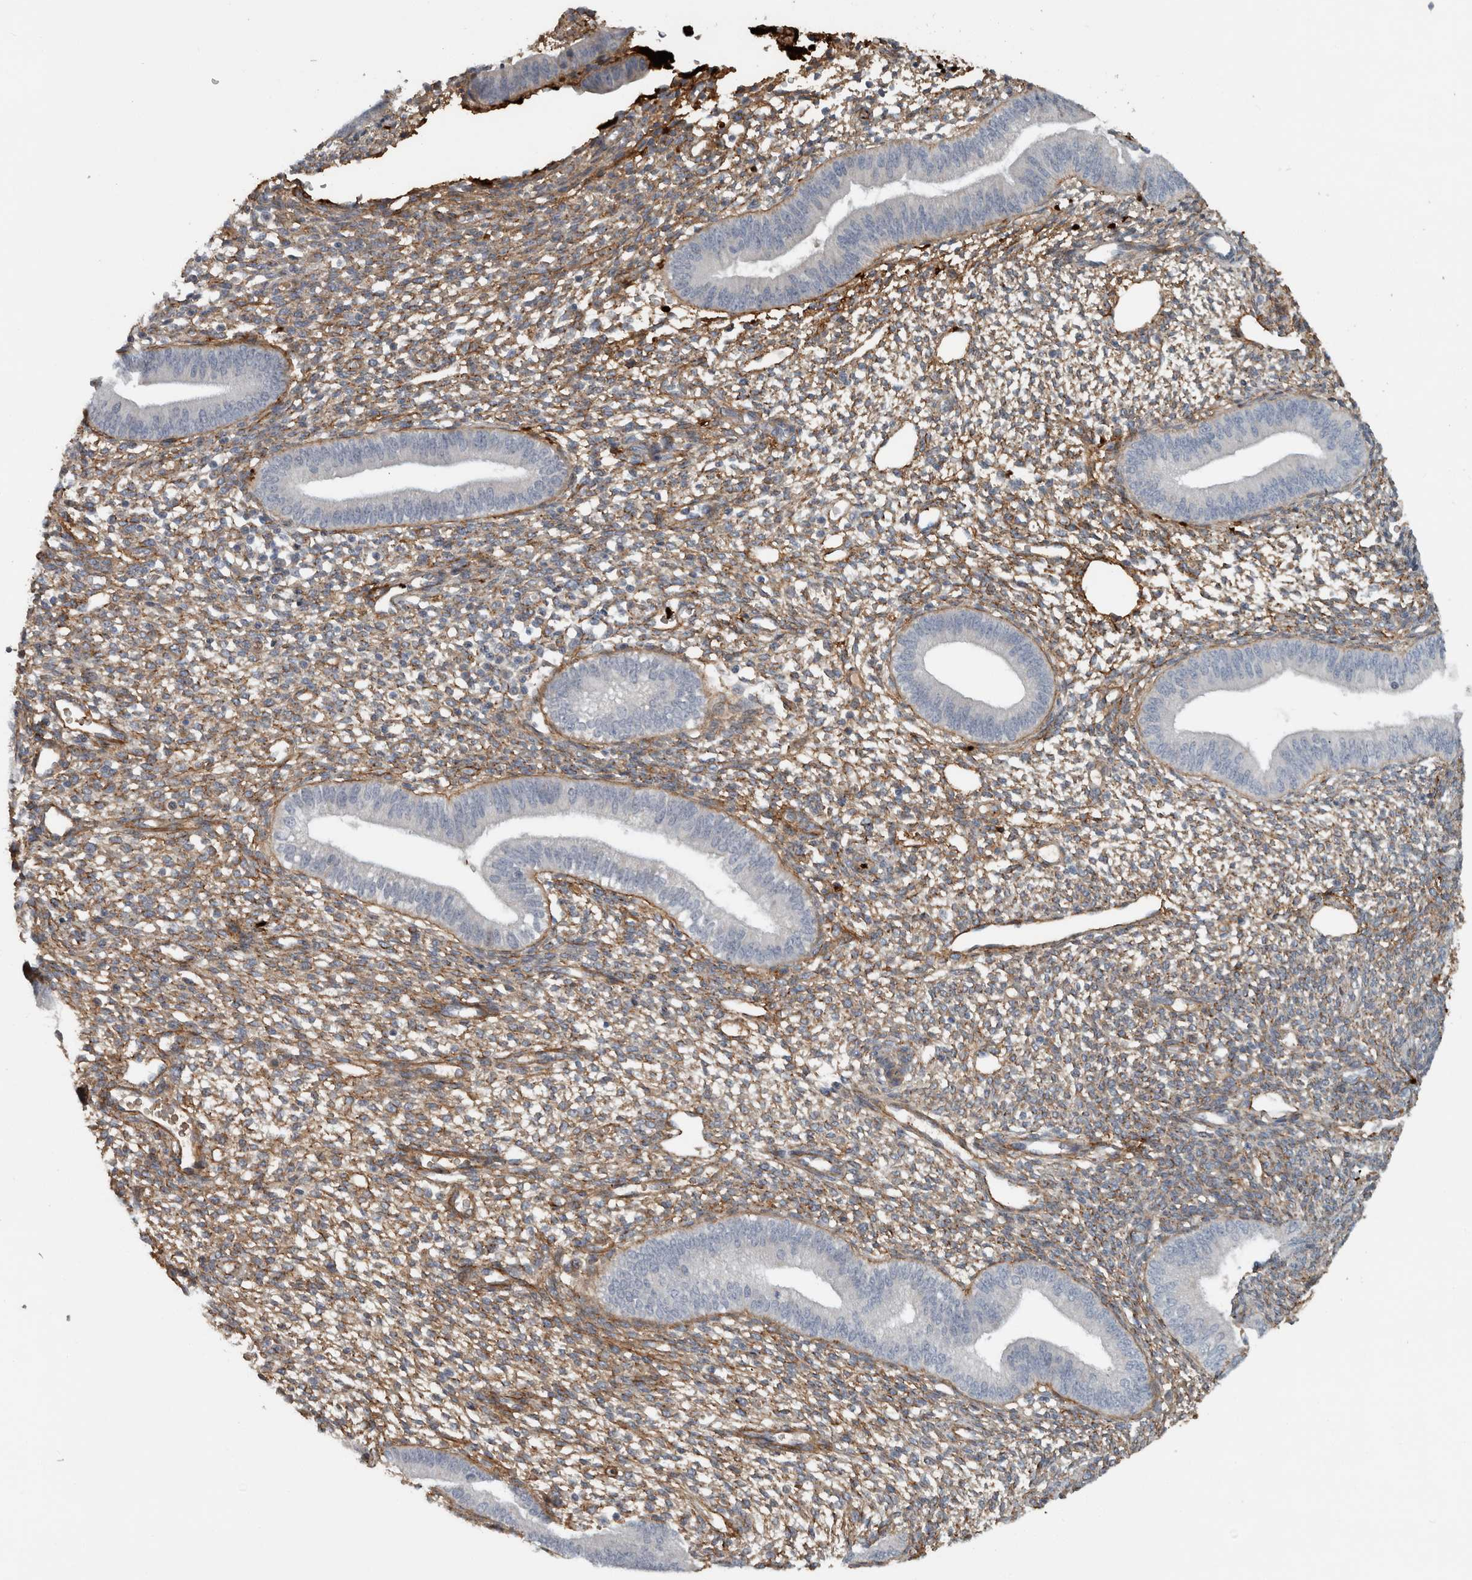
{"staining": {"intensity": "moderate", "quantity": ">75%", "location": "cytoplasmic/membranous"}, "tissue": "endometrium", "cell_type": "Cells in endometrial stroma", "image_type": "normal", "snomed": [{"axis": "morphology", "description": "Normal tissue, NOS"}, {"axis": "topography", "description": "Endometrium"}], "caption": "This image shows immunohistochemistry (IHC) staining of benign human endometrium, with medium moderate cytoplasmic/membranous positivity in about >75% of cells in endometrial stroma.", "gene": "FN1", "patient": {"sex": "female", "age": 46}}